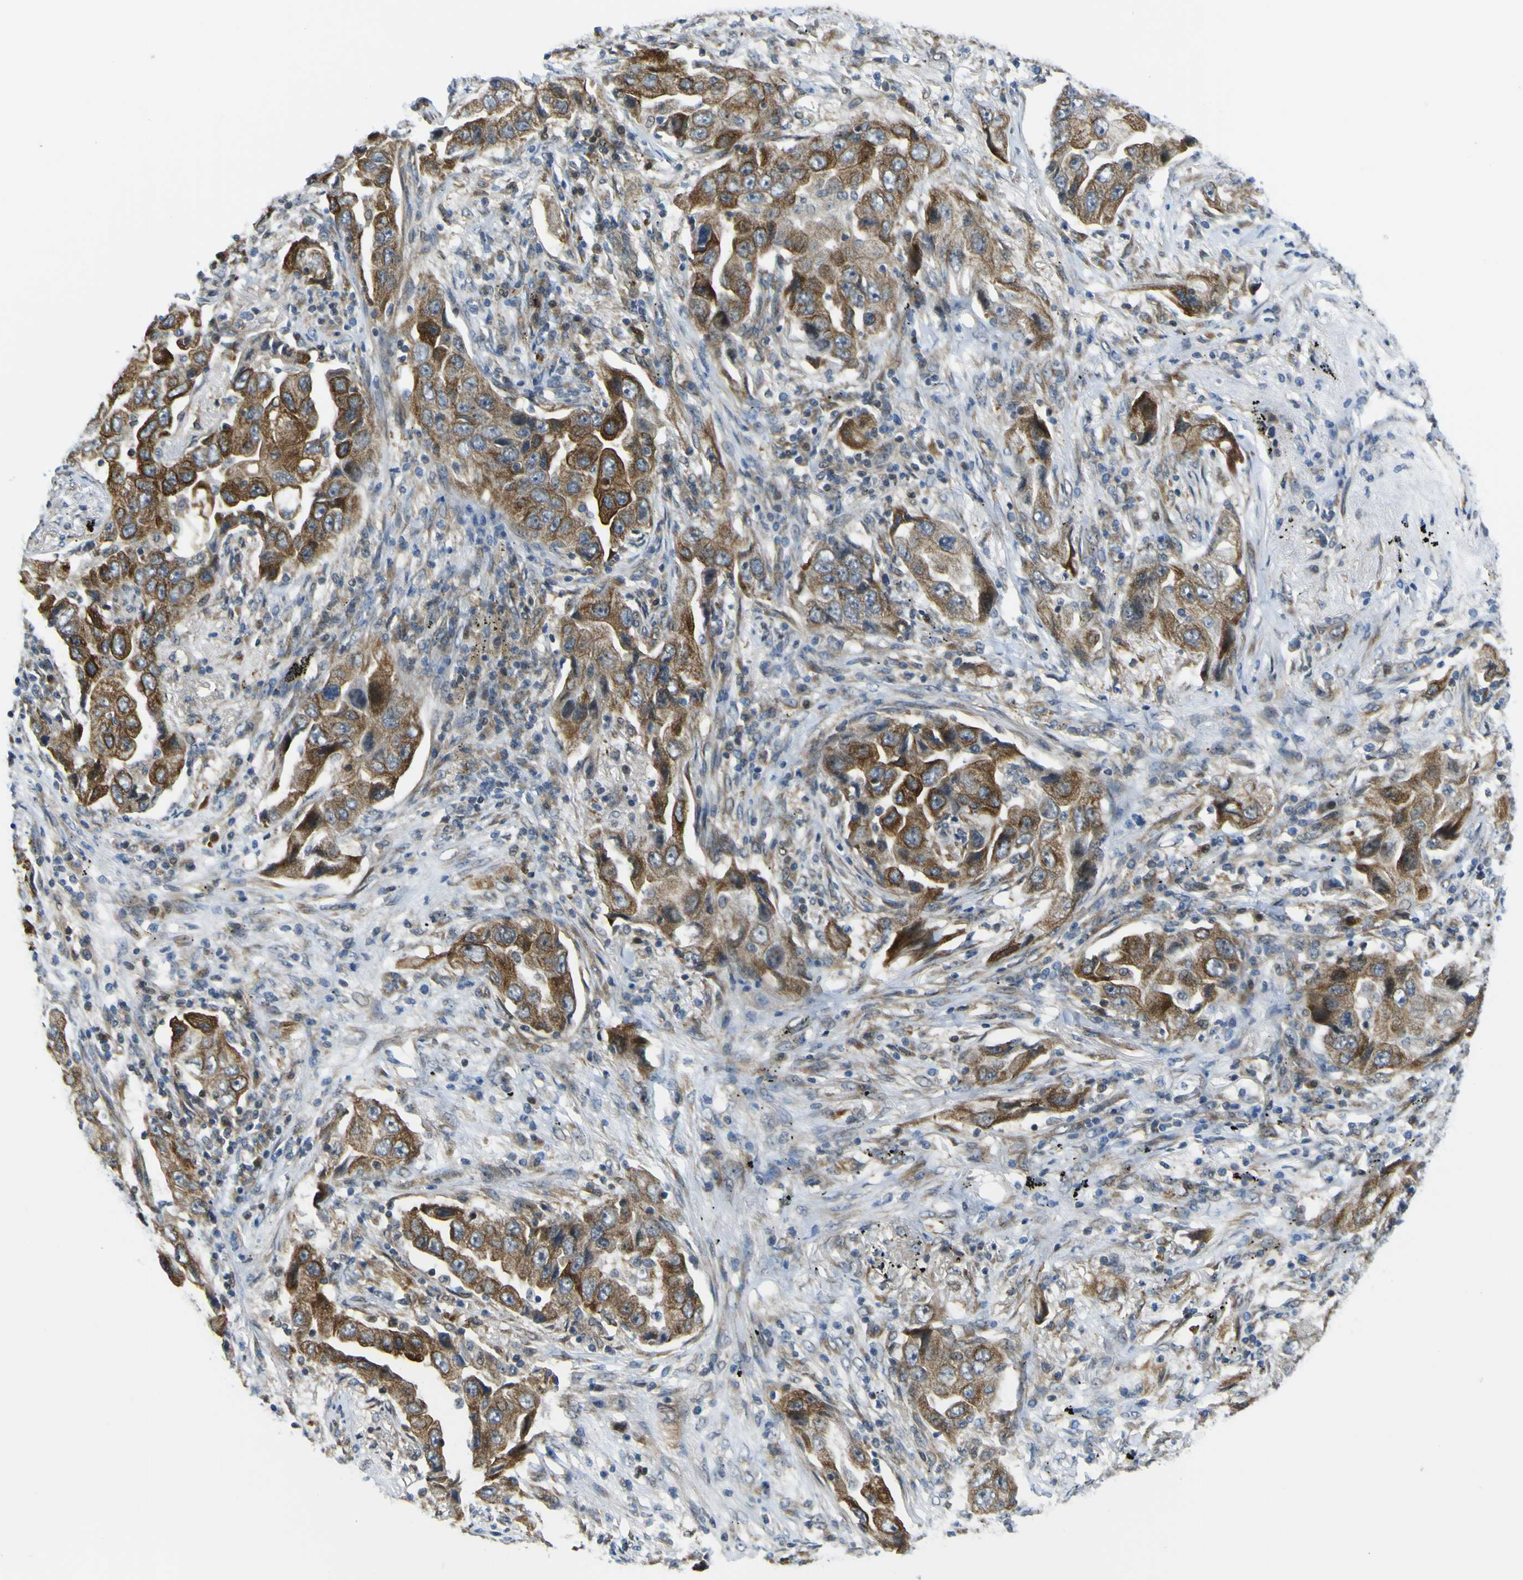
{"staining": {"intensity": "strong", "quantity": ">75%", "location": "cytoplasmic/membranous"}, "tissue": "lung cancer", "cell_type": "Tumor cells", "image_type": "cancer", "snomed": [{"axis": "morphology", "description": "Adenocarcinoma, NOS"}, {"axis": "topography", "description": "Lung"}], "caption": "Lung cancer (adenocarcinoma) stained for a protein (brown) demonstrates strong cytoplasmic/membranous positive expression in approximately >75% of tumor cells.", "gene": "KDM7A", "patient": {"sex": "female", "age": 65}}